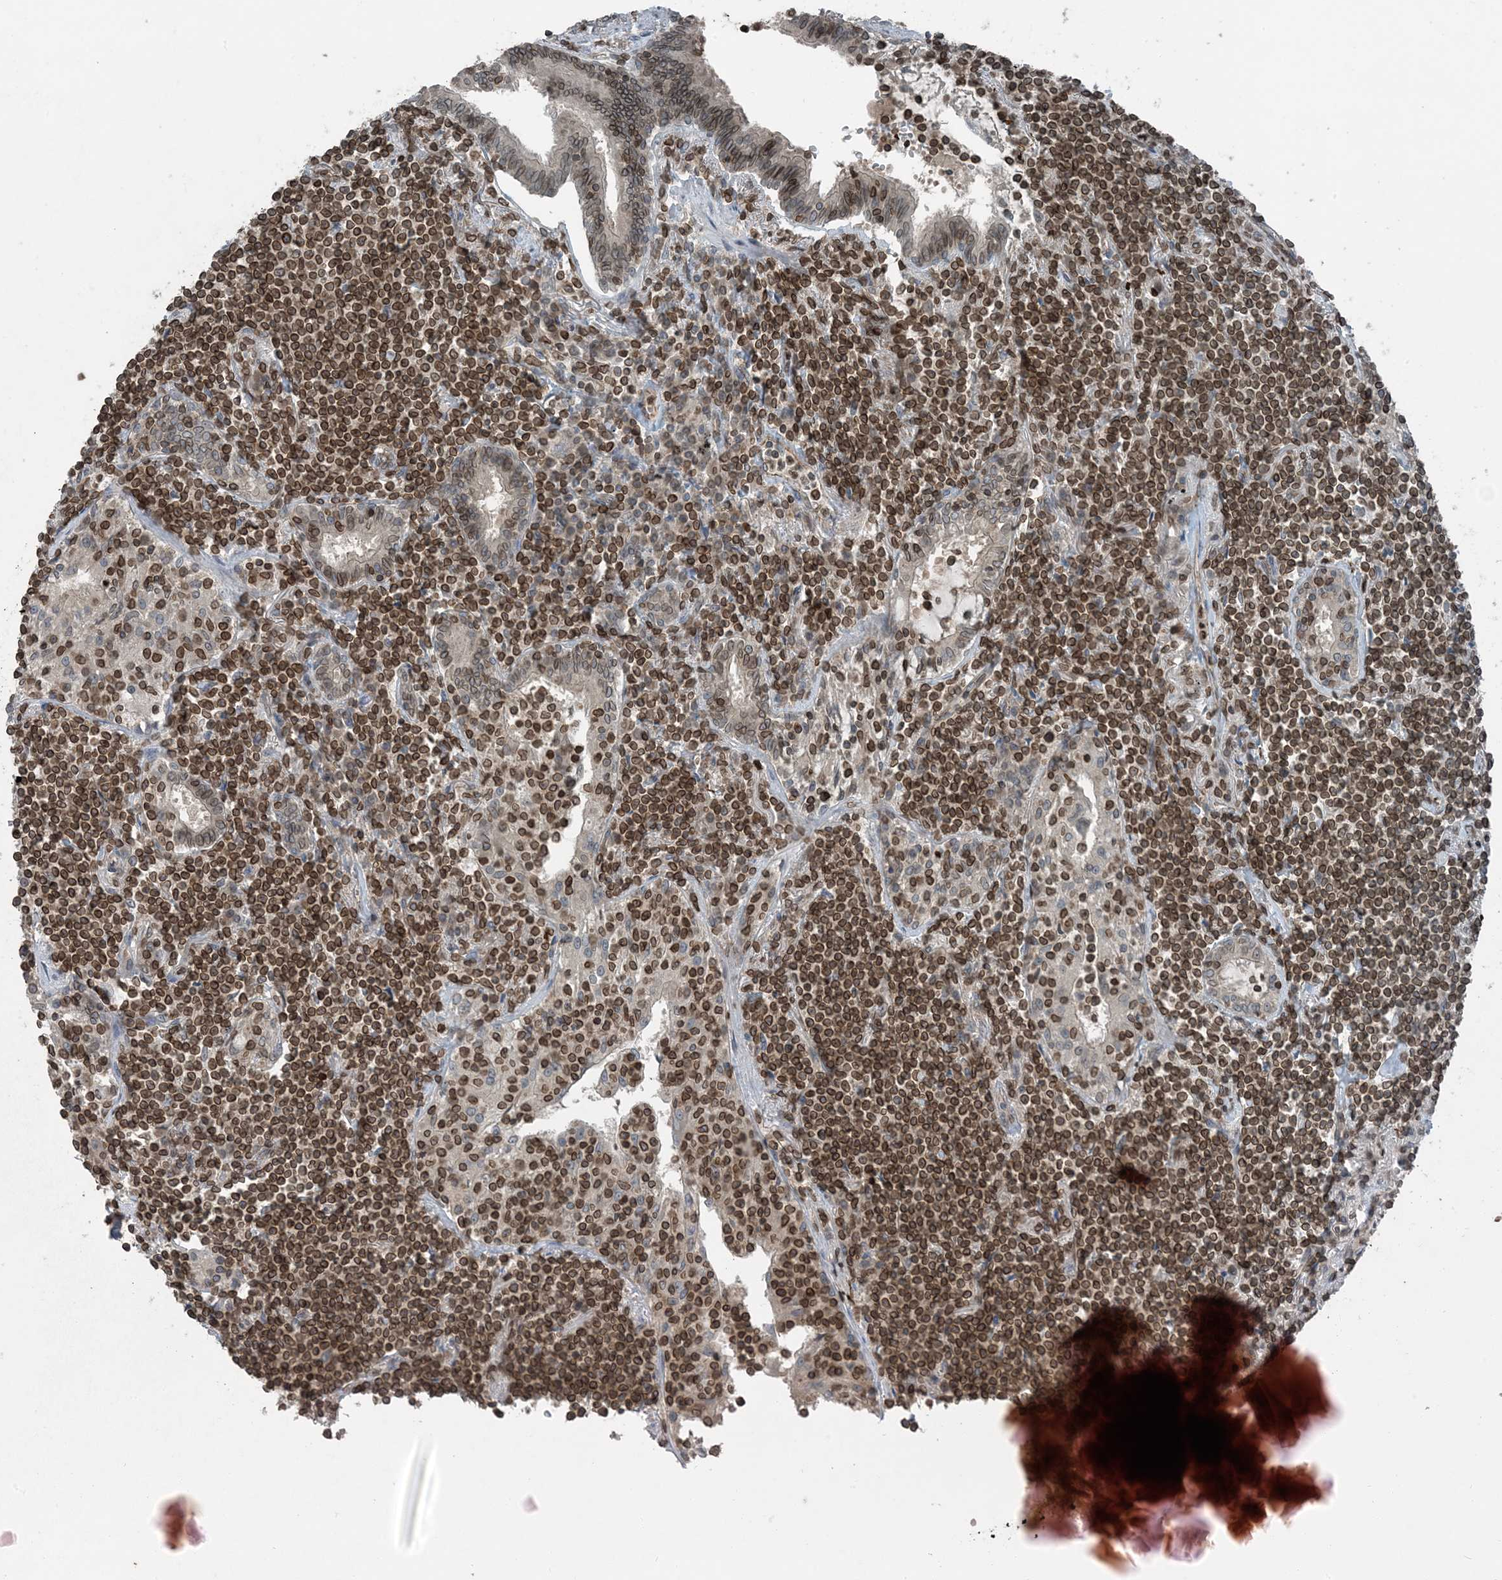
{"staining": {"intensity": "strong", "quantity": ">75%", "location": "cytoplasmic/membranous,nuclear"}, "tissue": "lymphoma", "cell_type": "Tumor cells", "image_type": "cancer", "snomed": [{"axis": "morphology", "description": "Malignant lymphoma, non-Hodgkin's type, Low grade"}, {"axis": "topography", "description": "Lung"}], "caption": "Immunohistochemistry image of neoplastic tissue: lymphoma stained using IHC exhibits high levels of strong protein expression localized specifically in the cytoplasmic/membranous and nuclear of tumor cells, appearing as a cytoplasmic/membranous and nuclear brown color.", "gene": "ZFAND2B", "patient": {"sex": "female", "age": 71}}